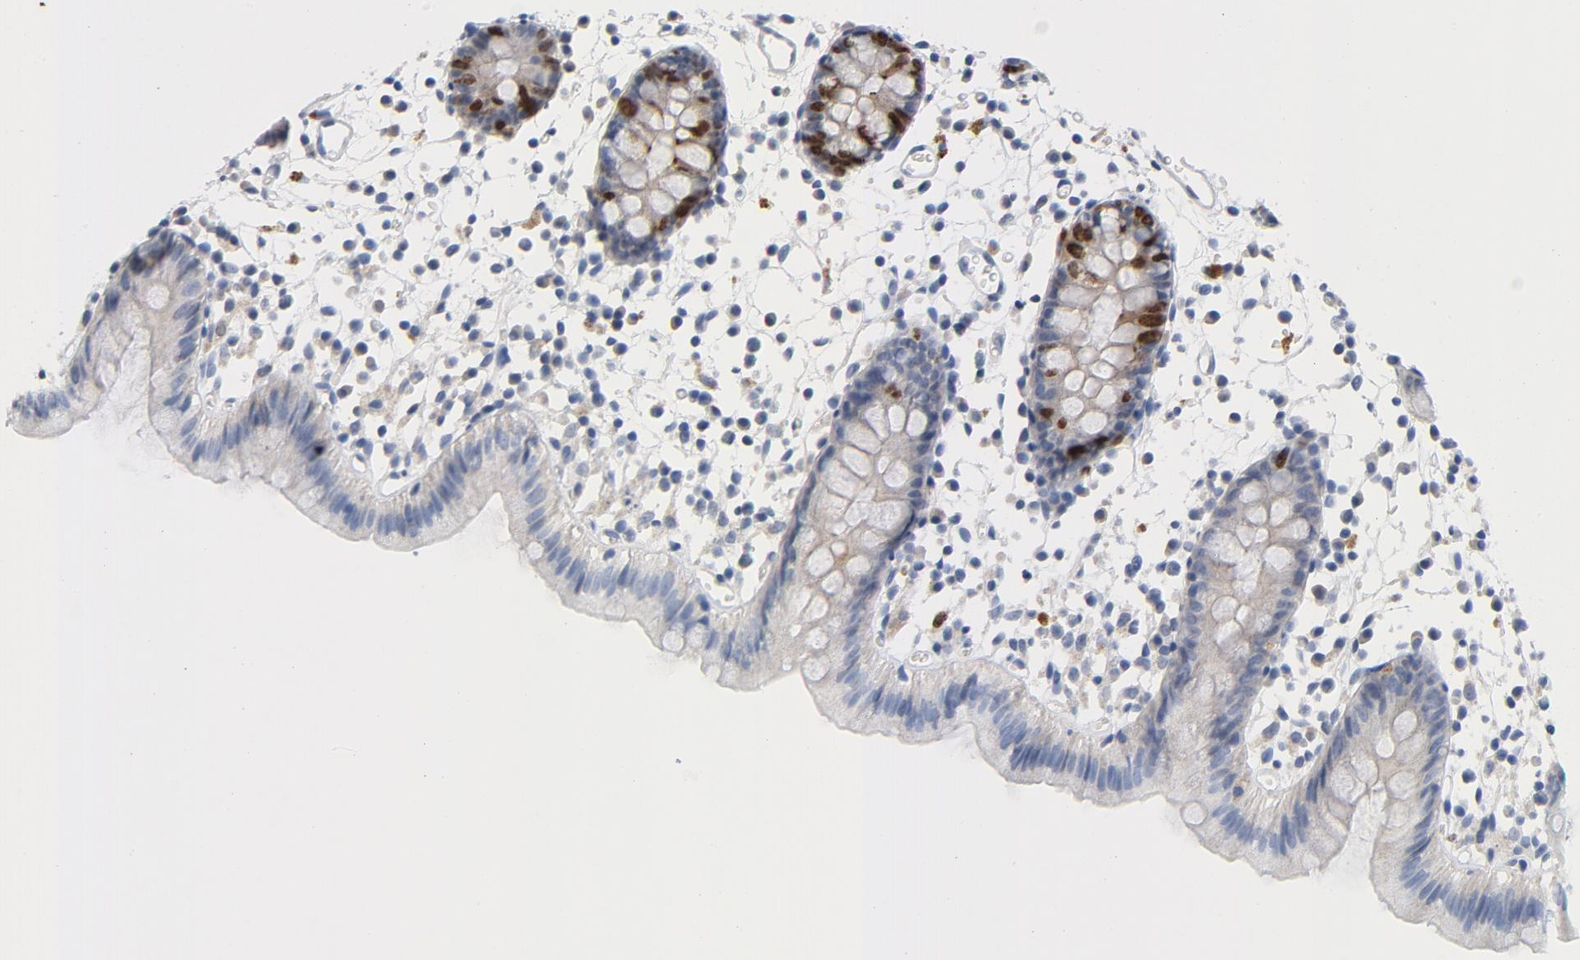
{"staining": {"intensity": "negative", "quantity": "none", "location": "none"}, "tissue": "colon", "cell_type": "Endothelial cells", "image_type": "normal", "snomed": [{"axis": "morphology", "description": "Normal tissue, NOS"}, {"axis": "topography", "description": "Colon"}], "caption": "High power microscopy micrograph of an immunohistochemistry histopathology image of unremarkable colon, revealing no significant expression in endothelial cells. (Brightfield microscopy of DAB immunohistochemistry (IHC) at high magnification).", "gene": "BIRC5", "patient": {"sex": "male", "age": 14}}